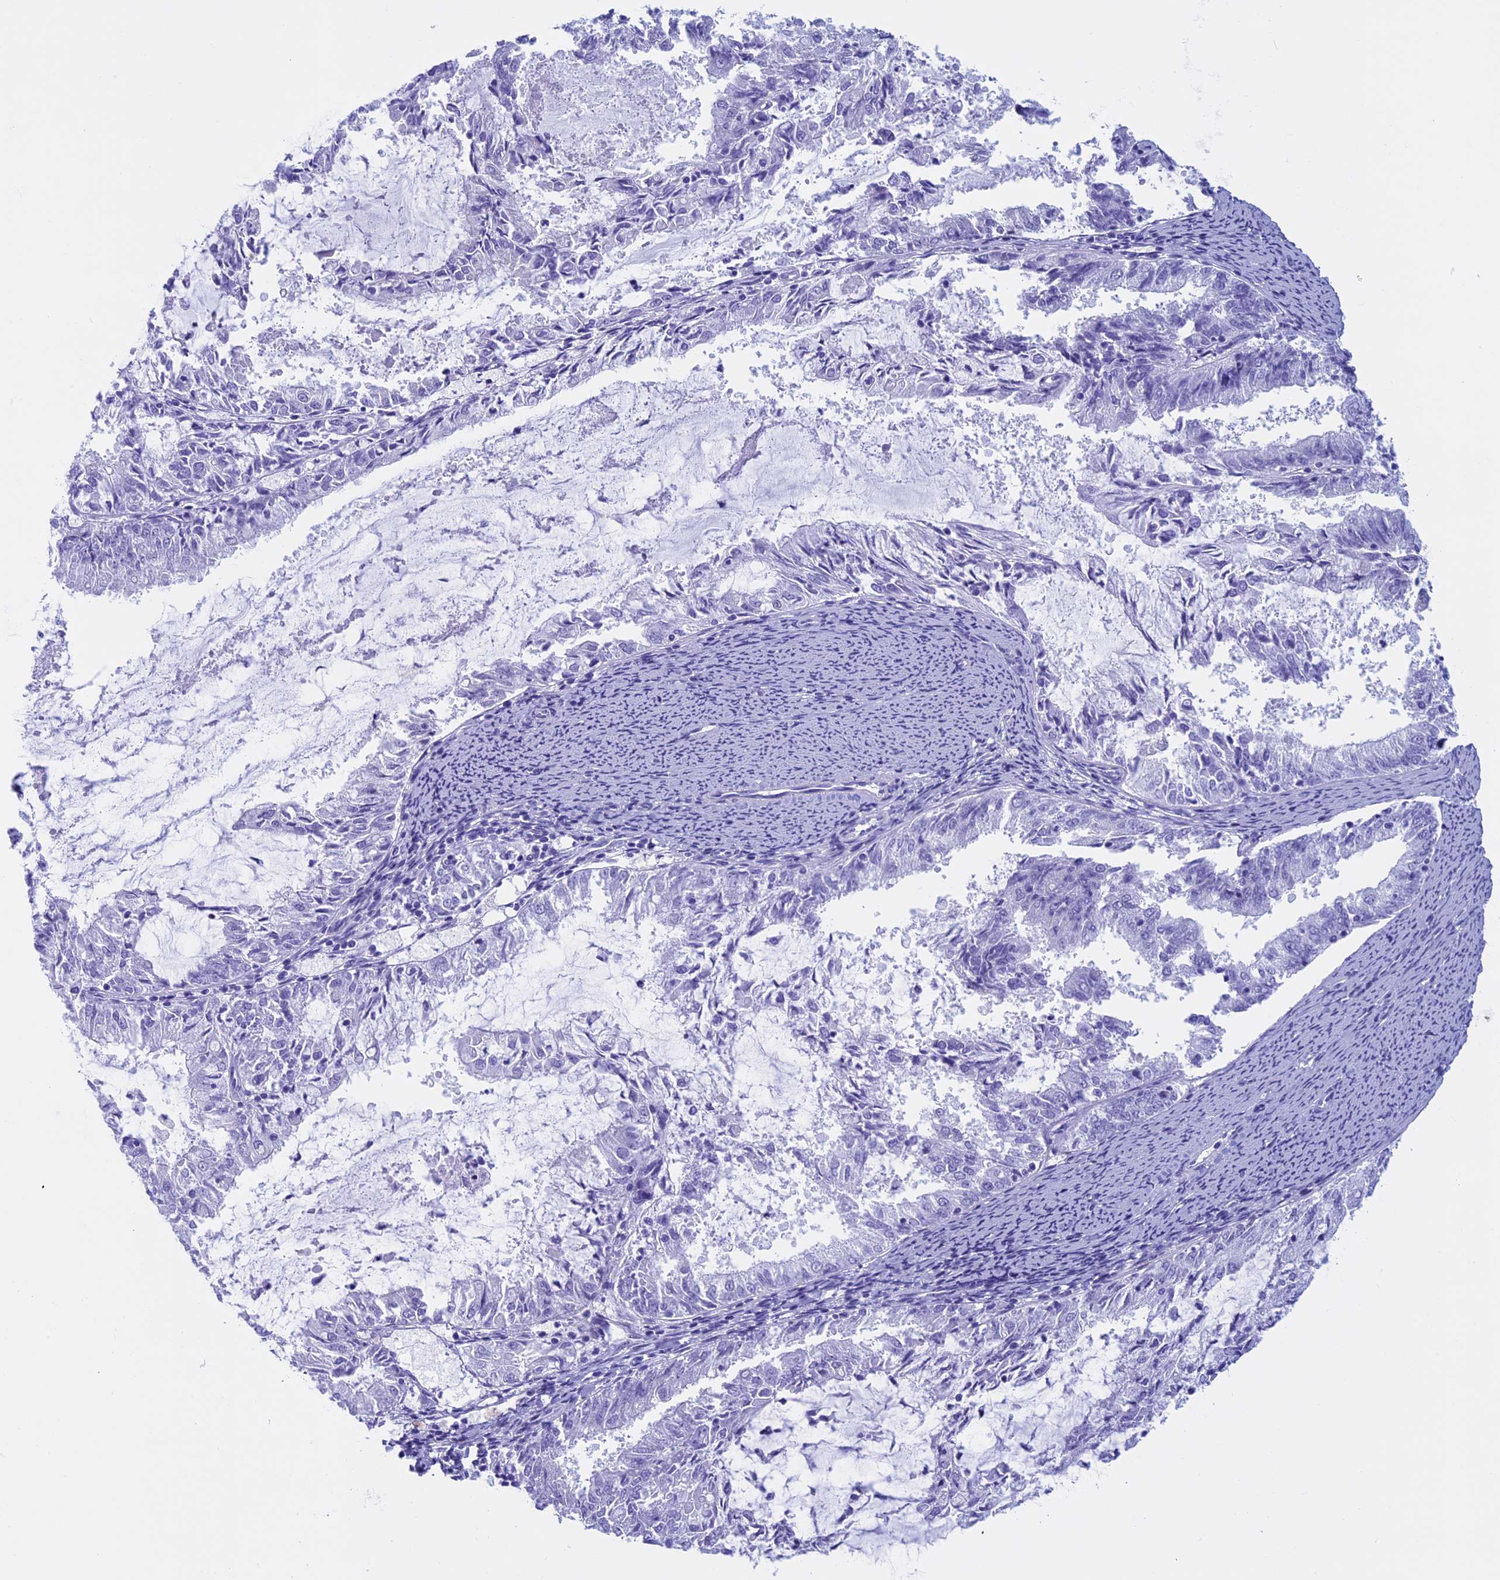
{"staining": {"intensity": "negative", "quantity": "none", "location": "none"}, "tissue": "endometrial cancer", "cell_type": "Tumor cells", "image_type": "cancer", "snomed": [{"axis": "morphology", "description": "Adenocarcinoma, NOS"}, {"axis": "topography", "description": "Endometrium"}], "caption": "Endometrial cancer stained for a protein using IHC exhibits no staining tumor cells.", "gene": "FAM169A", "patient": {"sex": "female", "age": 57}}